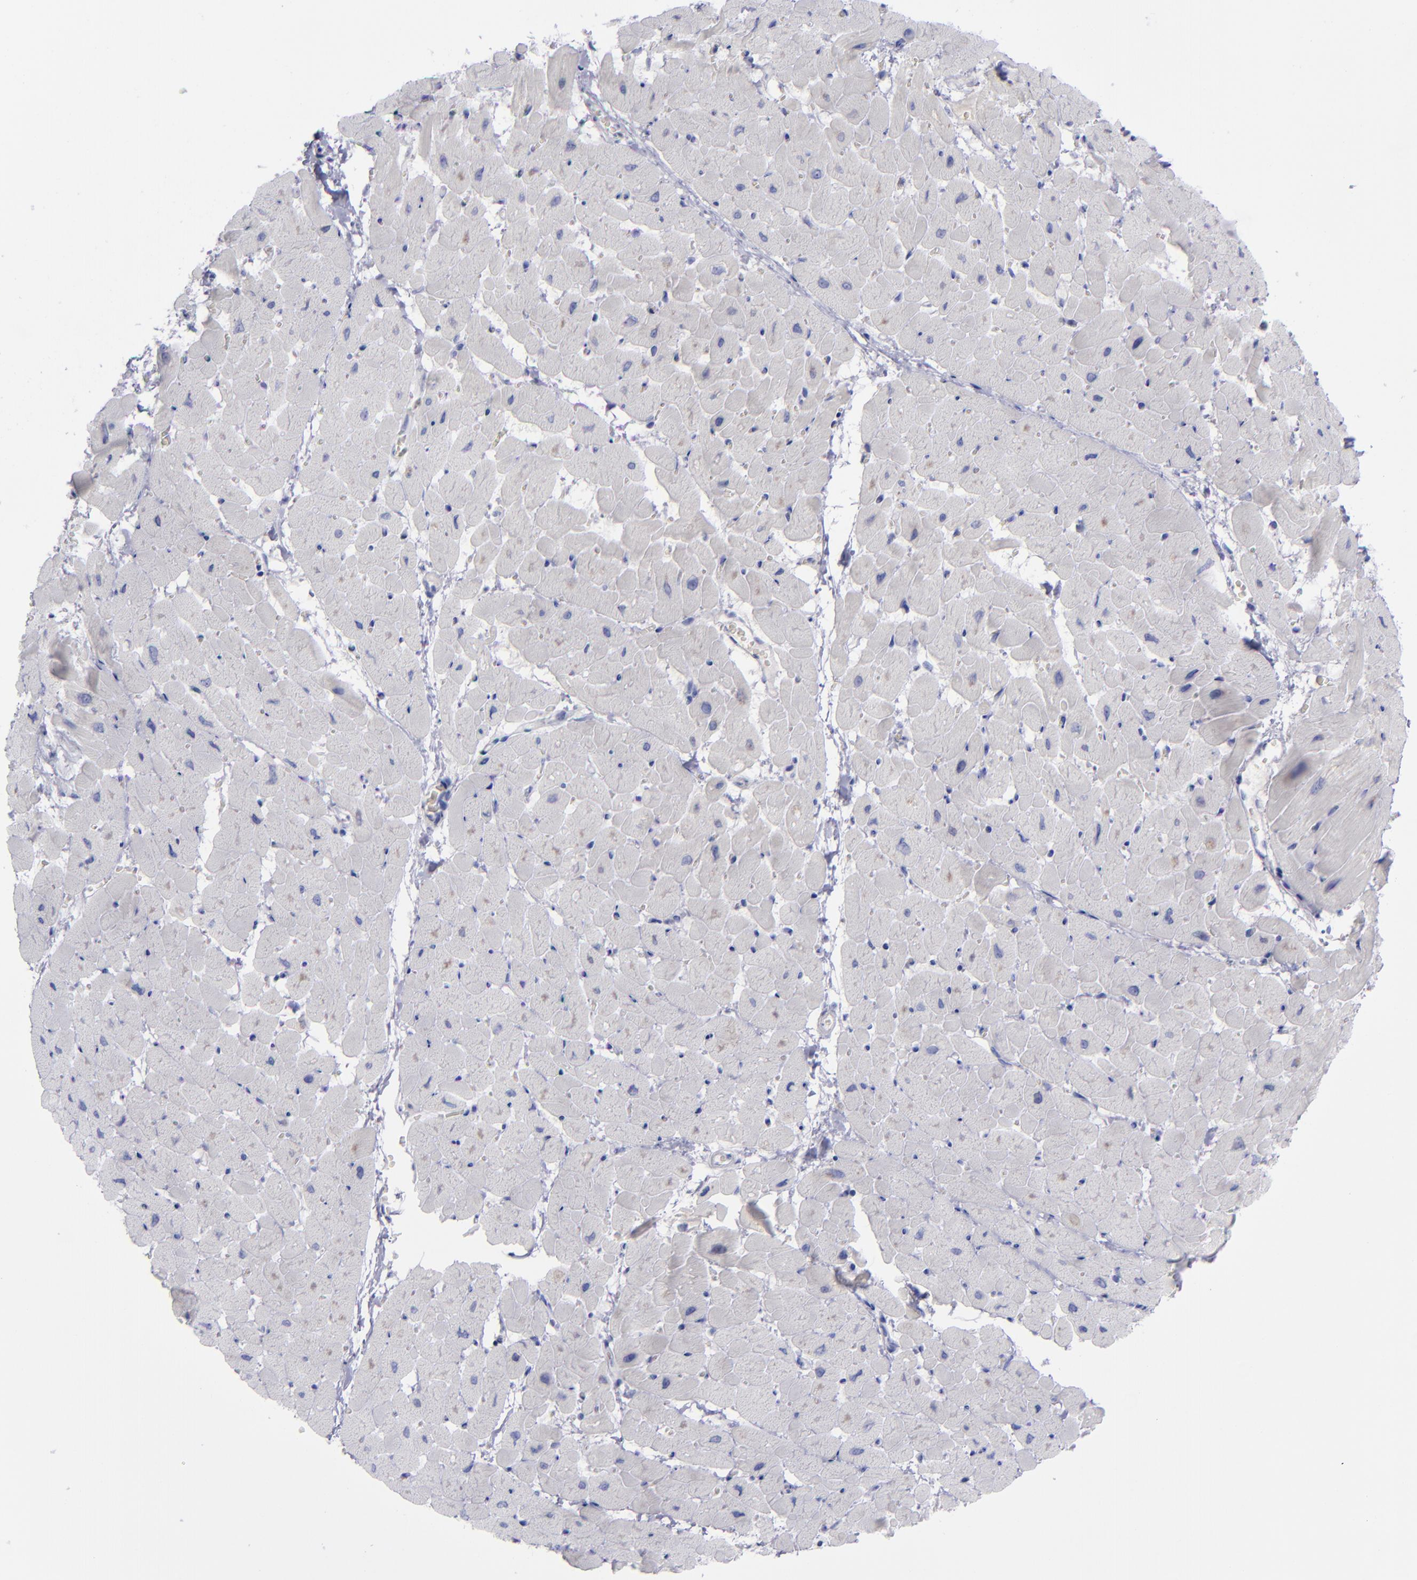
{"staining": {"intensity": "weak", "quantity": "<25%", "location": "cytoplasmic/membranous"}, "tissue": "heart muscle", "cell_type": "Cardiomyocytes", "image_type": "normal", "snomed": [{"axis": "morphology", "description": "Normal tissue, NOS"}, {"axis": "topography", "description": "Heart"}], "caption": "This micrograph is of unremarkable heart muscle stained with immunohistochemistry (IHC) to label a protein in brown with the nuclei are counter-stained blue. There is no staining in cardiomyocytes. (Brightfield microscopy of DAB immunohistochemistry (IHC) at high magnification).", "gene": "AURKA", "patient": {"sex": "male", "age": 45}}